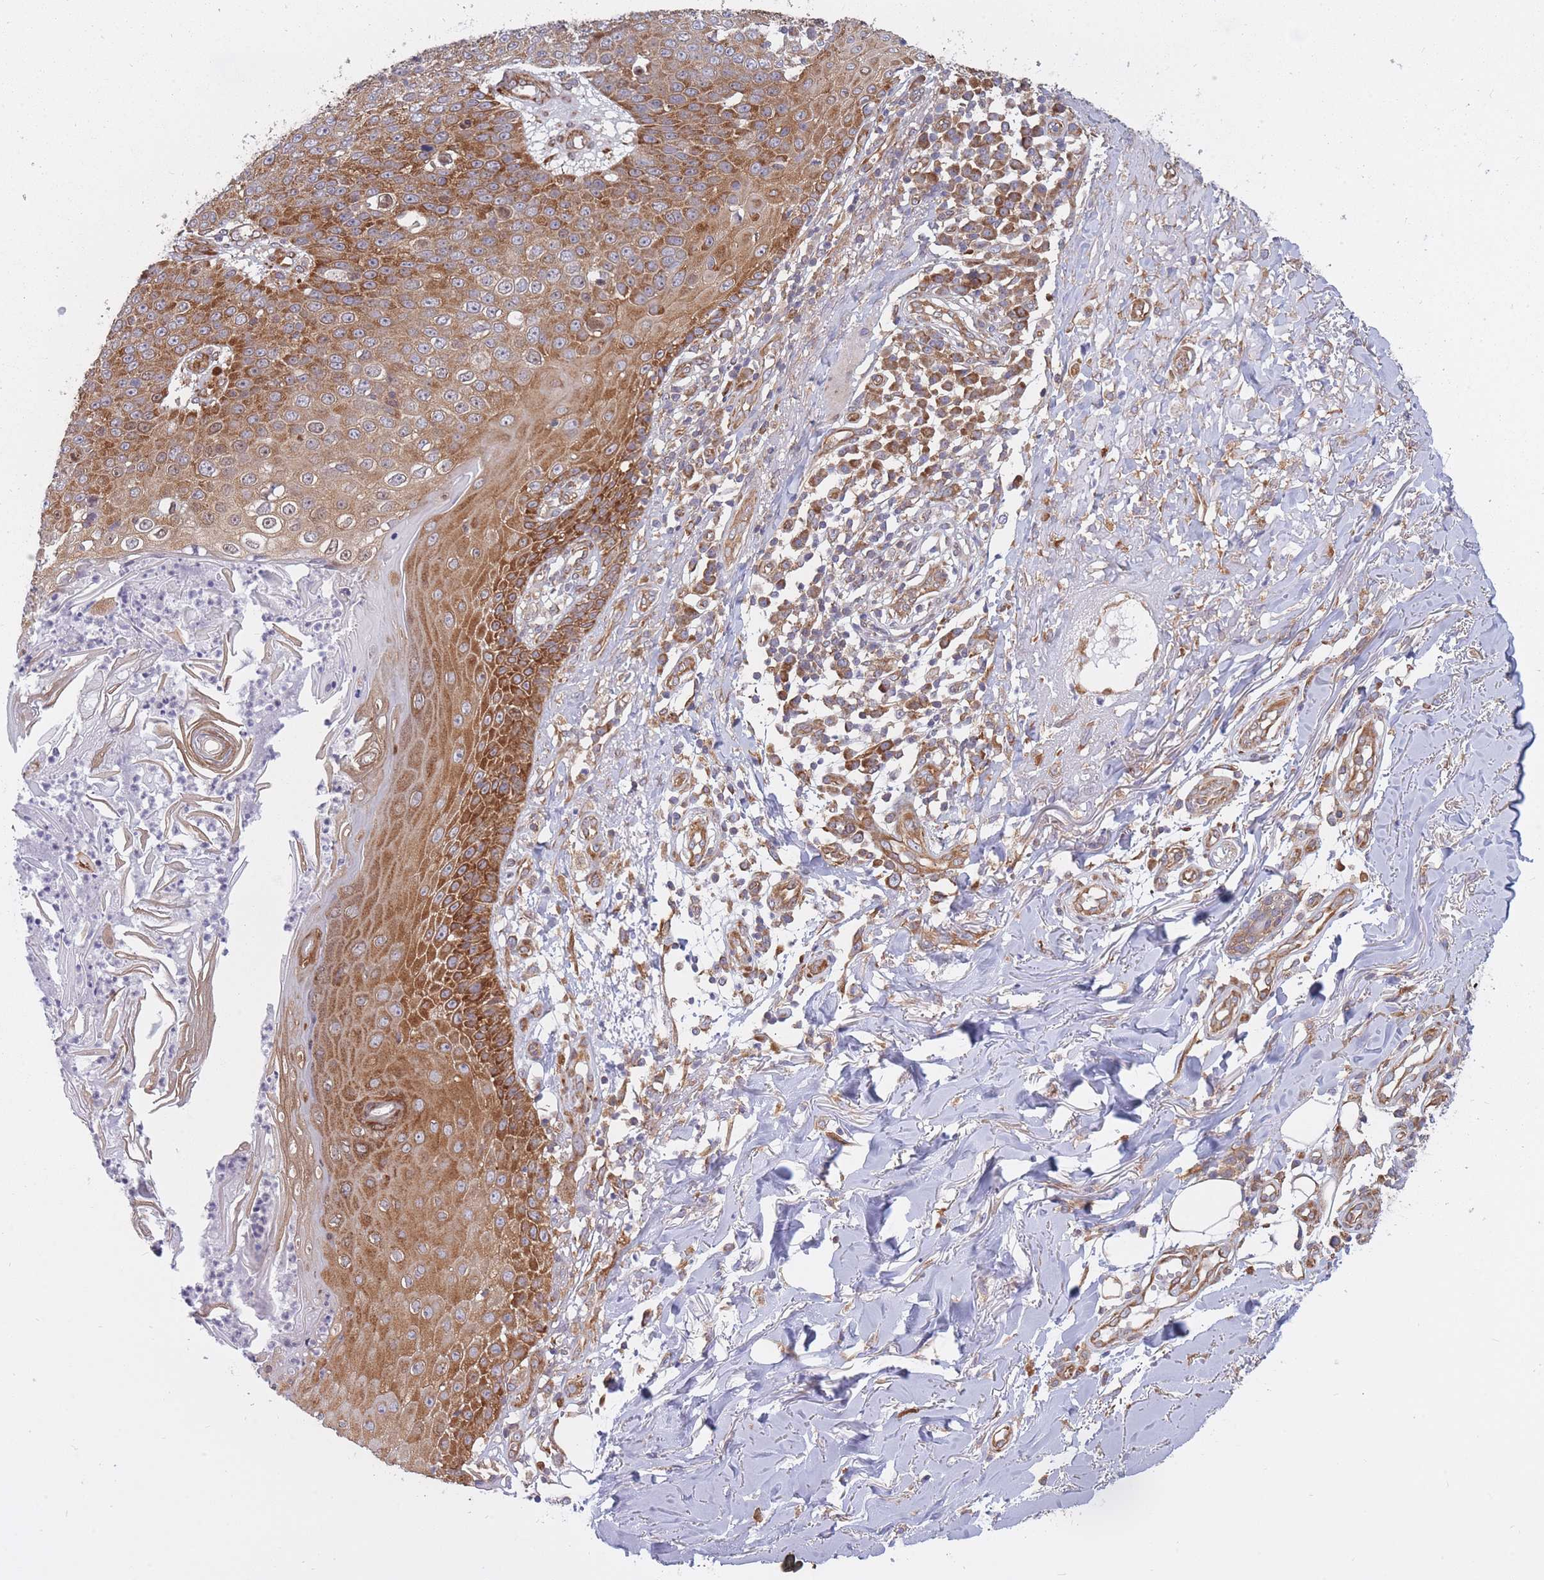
{"staining": {"intensity": "moderate", "quantity": ">75%", "location": "cytoplasmic/membranous"}, "tissue": "skin cancer", "cell_type": "Tumor cells", "image_type": "cancer", "snomed": [{"axis": "morphology", "description": "Squamous cell carcinoma, NOS"}, {"axis": "topography", "description": "Skin"}], "caption": "High-power microscopy captured an immunohistochemistry (IHC) micrograph of squamous cell carcinoma (skin), revealing moderate cytoplasmic/membranous expression in about >75% of tumor cells.", "gene": "CCDC124", "patient": {"sex": "male", "age": 71}}